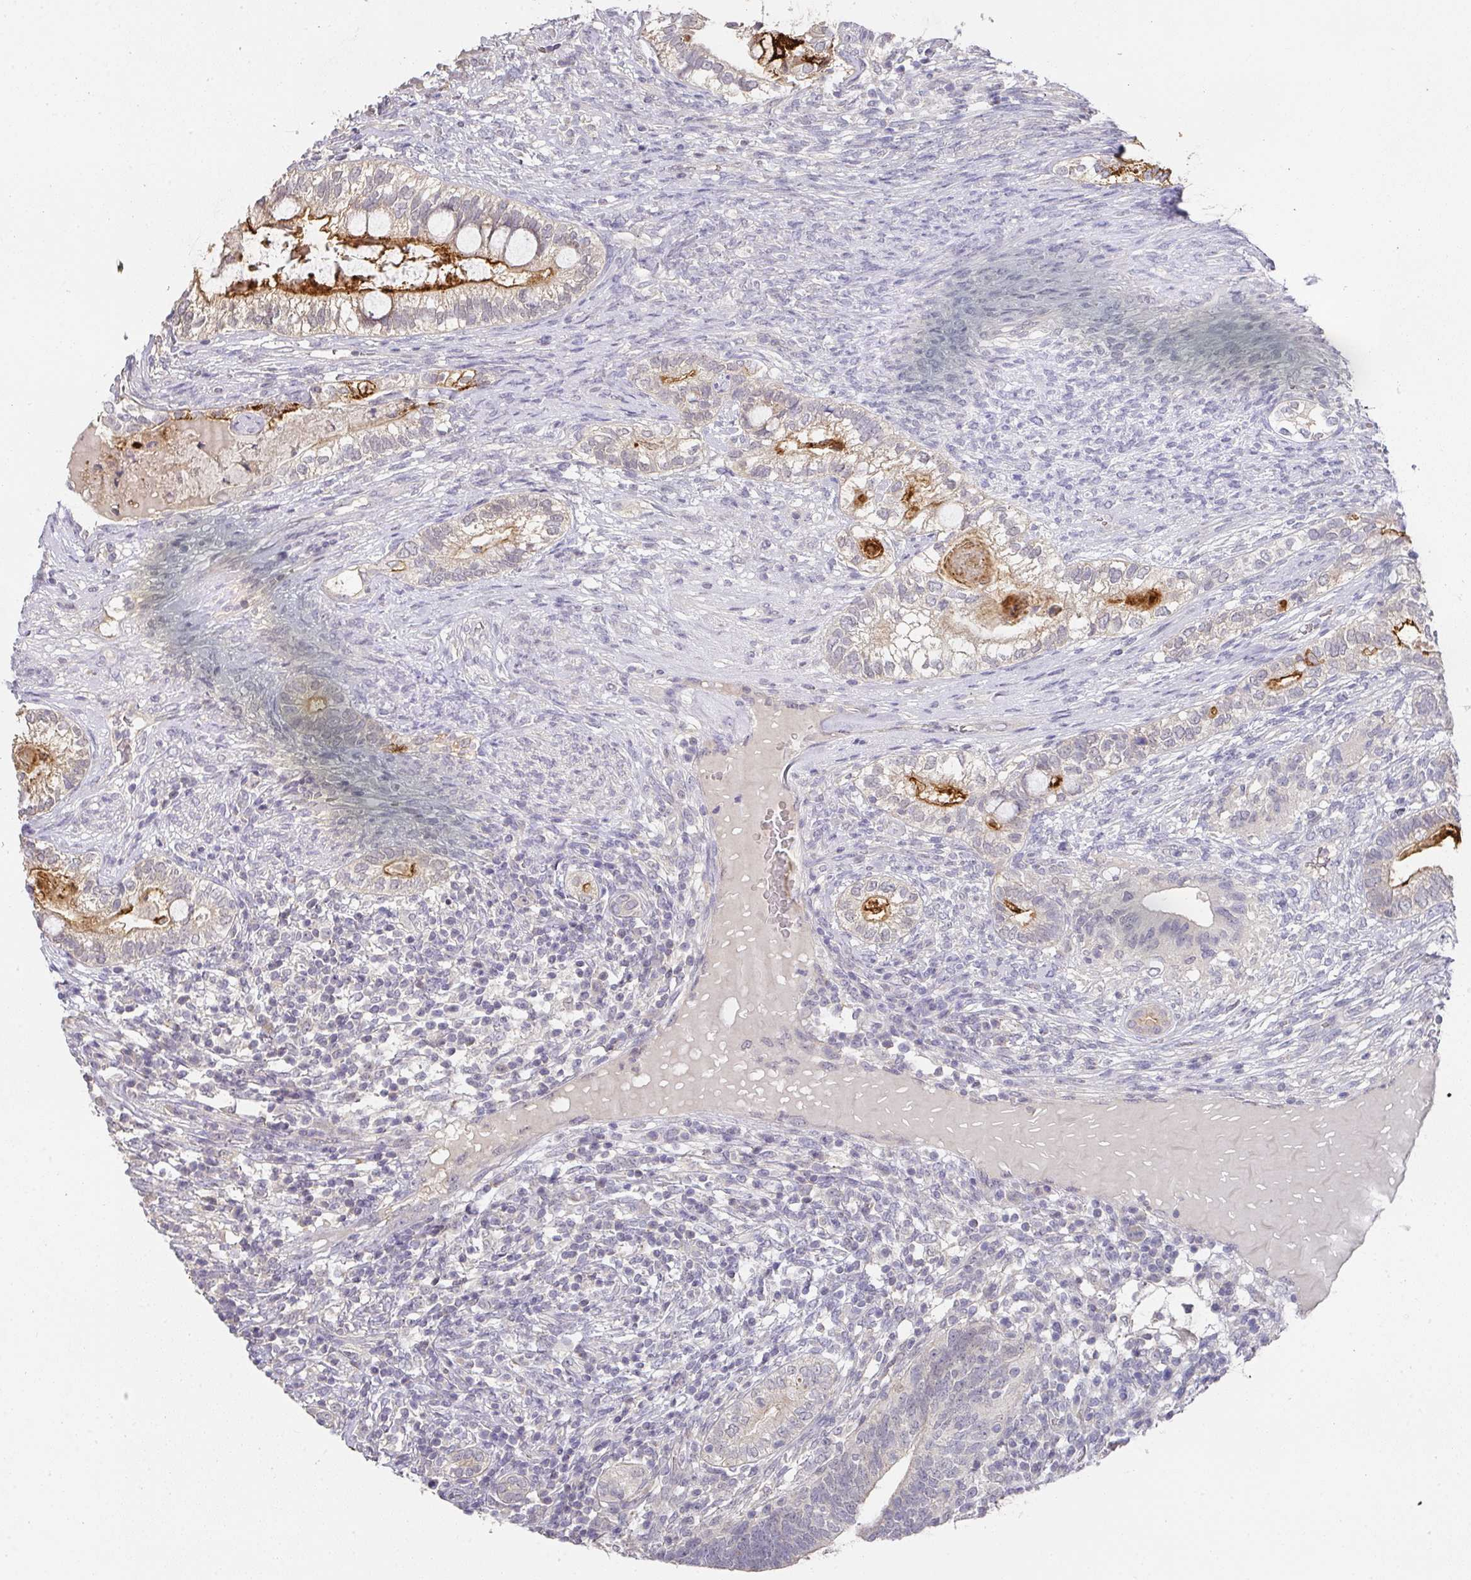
{"staining": {"intensity": "strong", "quantity": "<25%", "location": "cytoplasmic/membranous"}, "tissue": "testis cancer", "cell_type": "Tumor cells", "image_type": "cancer", "snomed": [{"axis": "morphology", "description": "Seminoma, NOS"}, {"axis": "morphology", "description": "Carcinoma, Embryonal, NOS"}, {"axis": "topography", "description": "Testis"}], "caption": "The photomicrograph reveals a brown stain indicating the presence of a protein in the cytoplasmic/membranous of tumor cells in testis cancer.", "gene": "FOXN4", "patient": {"sex": "male", "age": 41}}